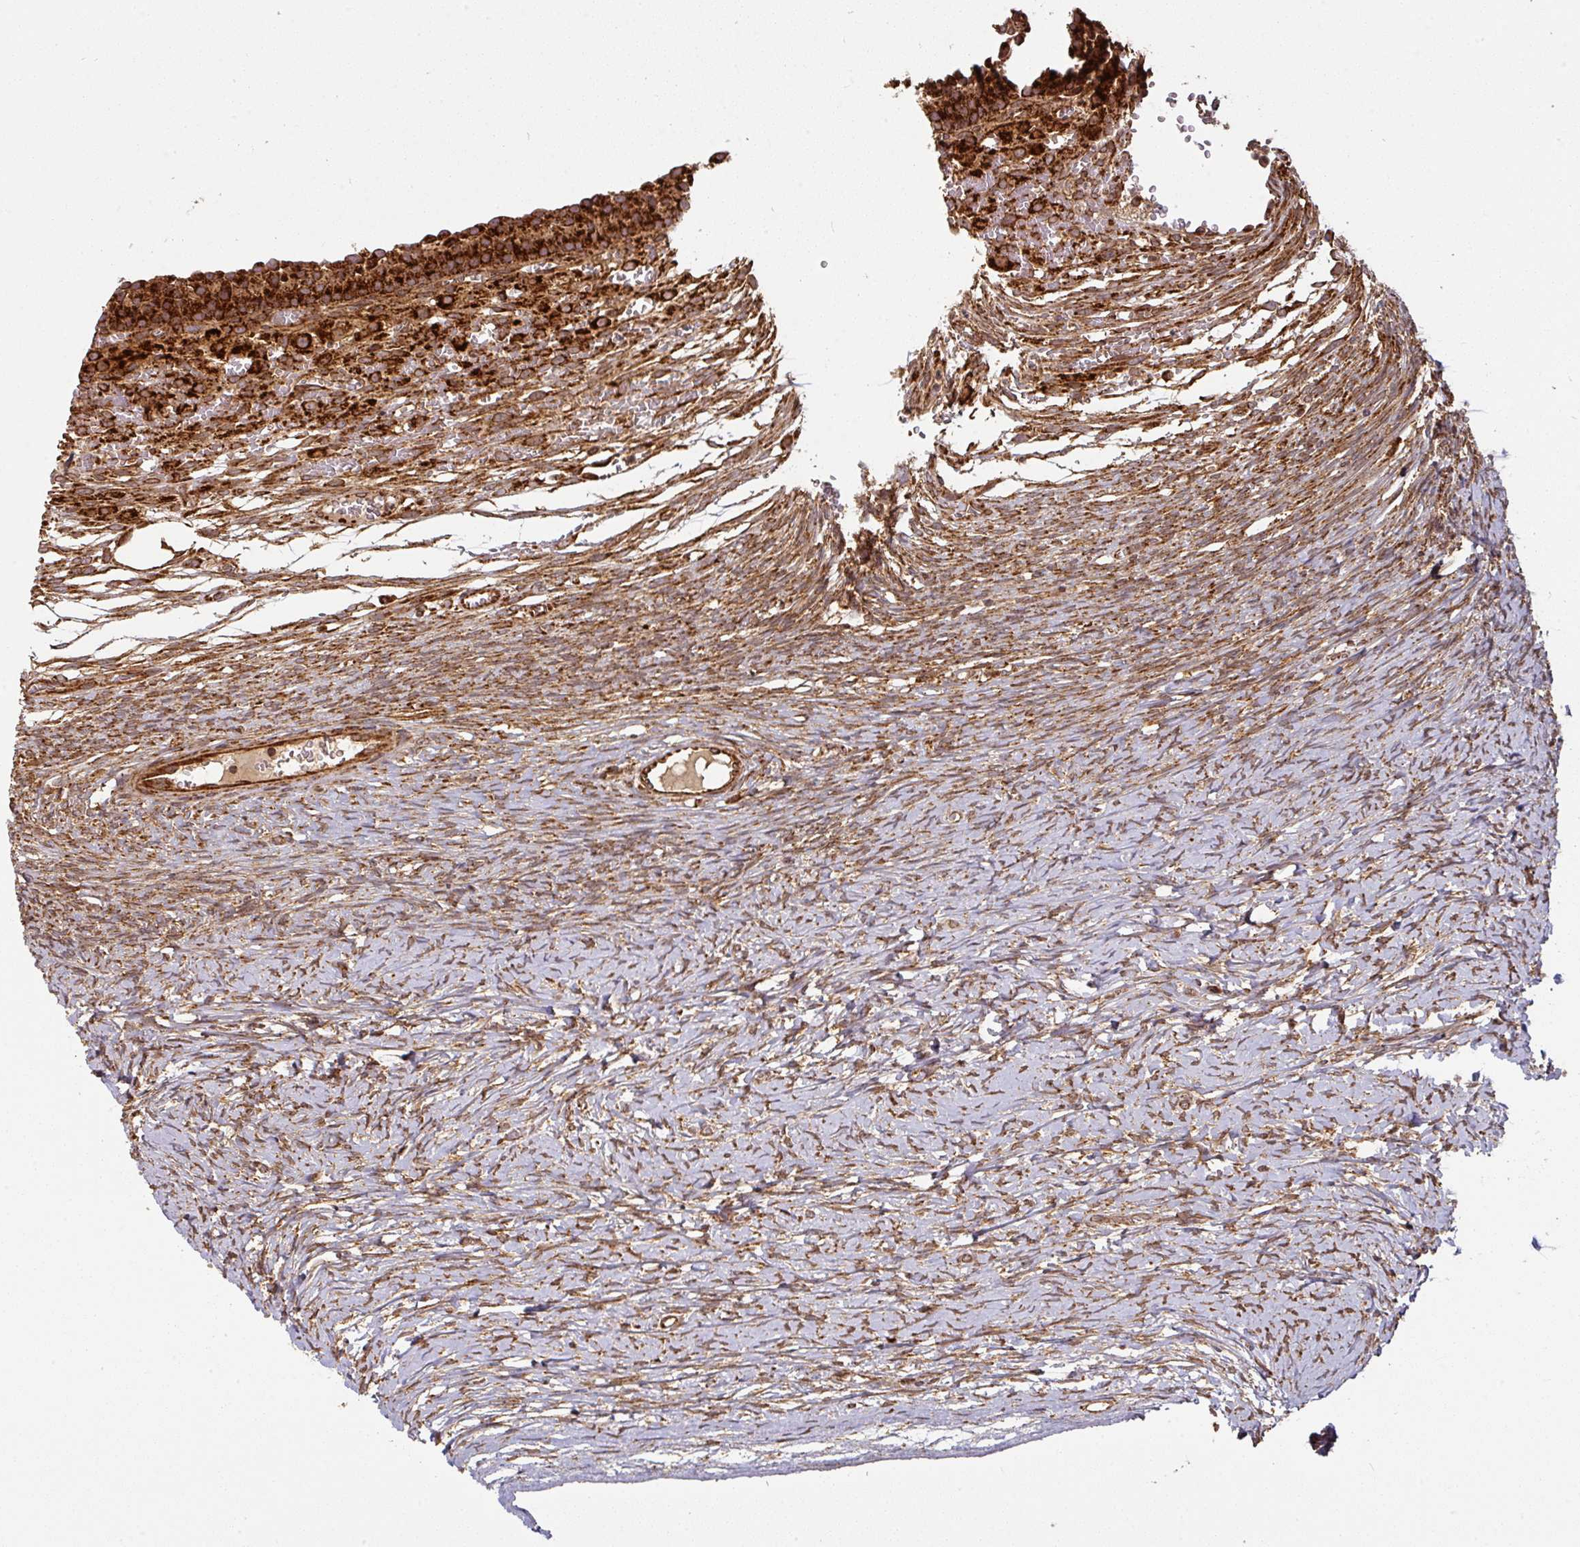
{"staining": {"intensity": "moderate", "quantity": ">75%", "location": "cytoplasmic/membranous"}, "tissue": "ovary", "cell_type": "Ovarian stroma cells", "image_type": "normal", "snomed": [{"axis": "morphology", "description": "Normal tissue, NOS"}, {"axis": "topography", "description": "Ovary"}], "caption": "Protein expression by immunohistochemistry exhibits moderate cytoplasmic/membranous positivity in about >75% of ovarian stroma cells in normal ovary.", "gene": "TRAP1", "patient": {"sex": "female", "age": 39}}